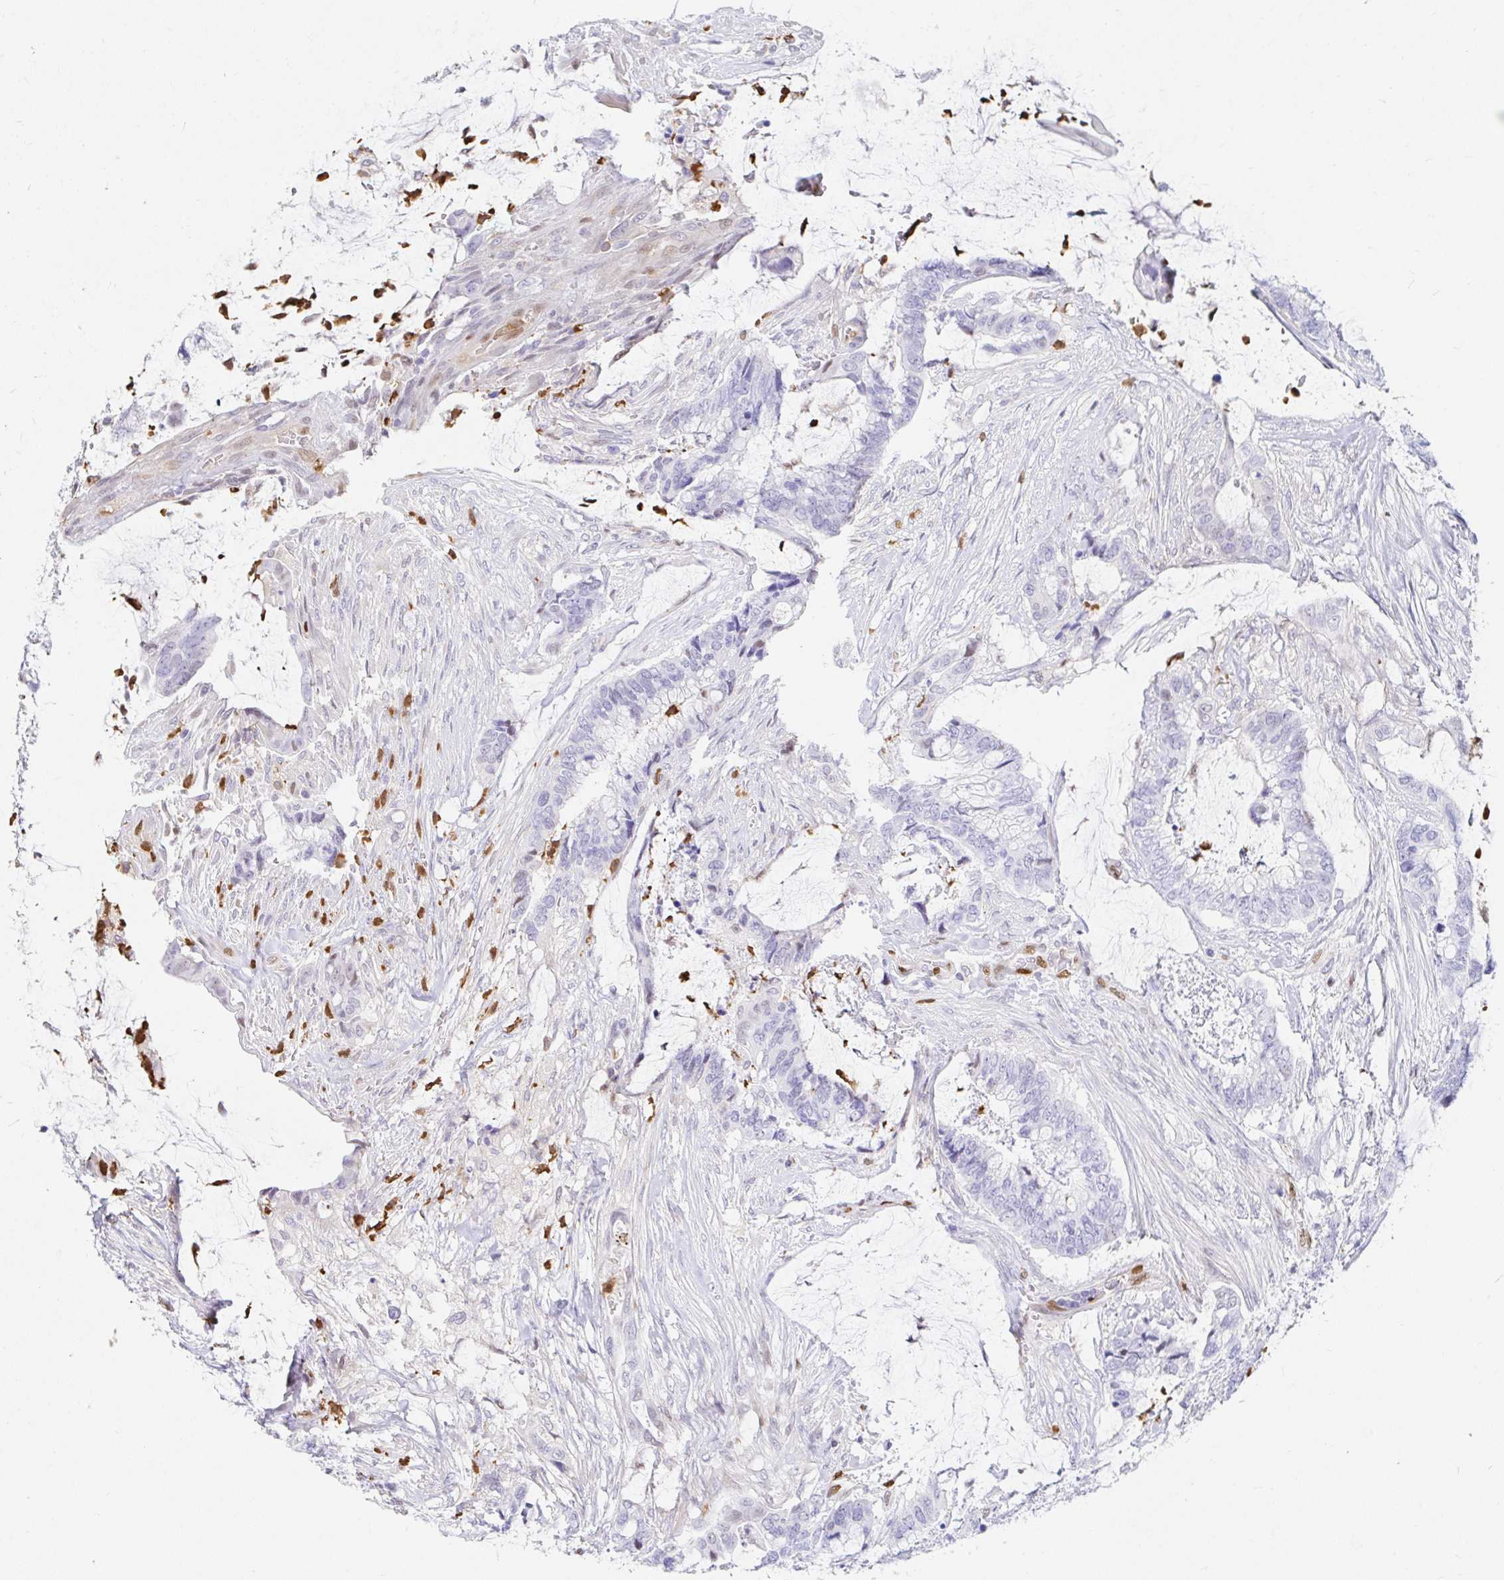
{"staining": {"intensity": "negative", "quantity": "none", "location": "none"}, "tissue": "colorectal cancer", "cell_type": "Tumor cells", "image_type": "cancer", "snomed": [{"axis": "morphology", "description": "Adenocarcinoma, NOS"}, {"axis": "topography", "description": "Rectum"}], "caption": "There is no significant positivity in tumor cells of colorectal cancer.", "gene": "HINFP", "patient": {"sex": "female", "age": 59}}